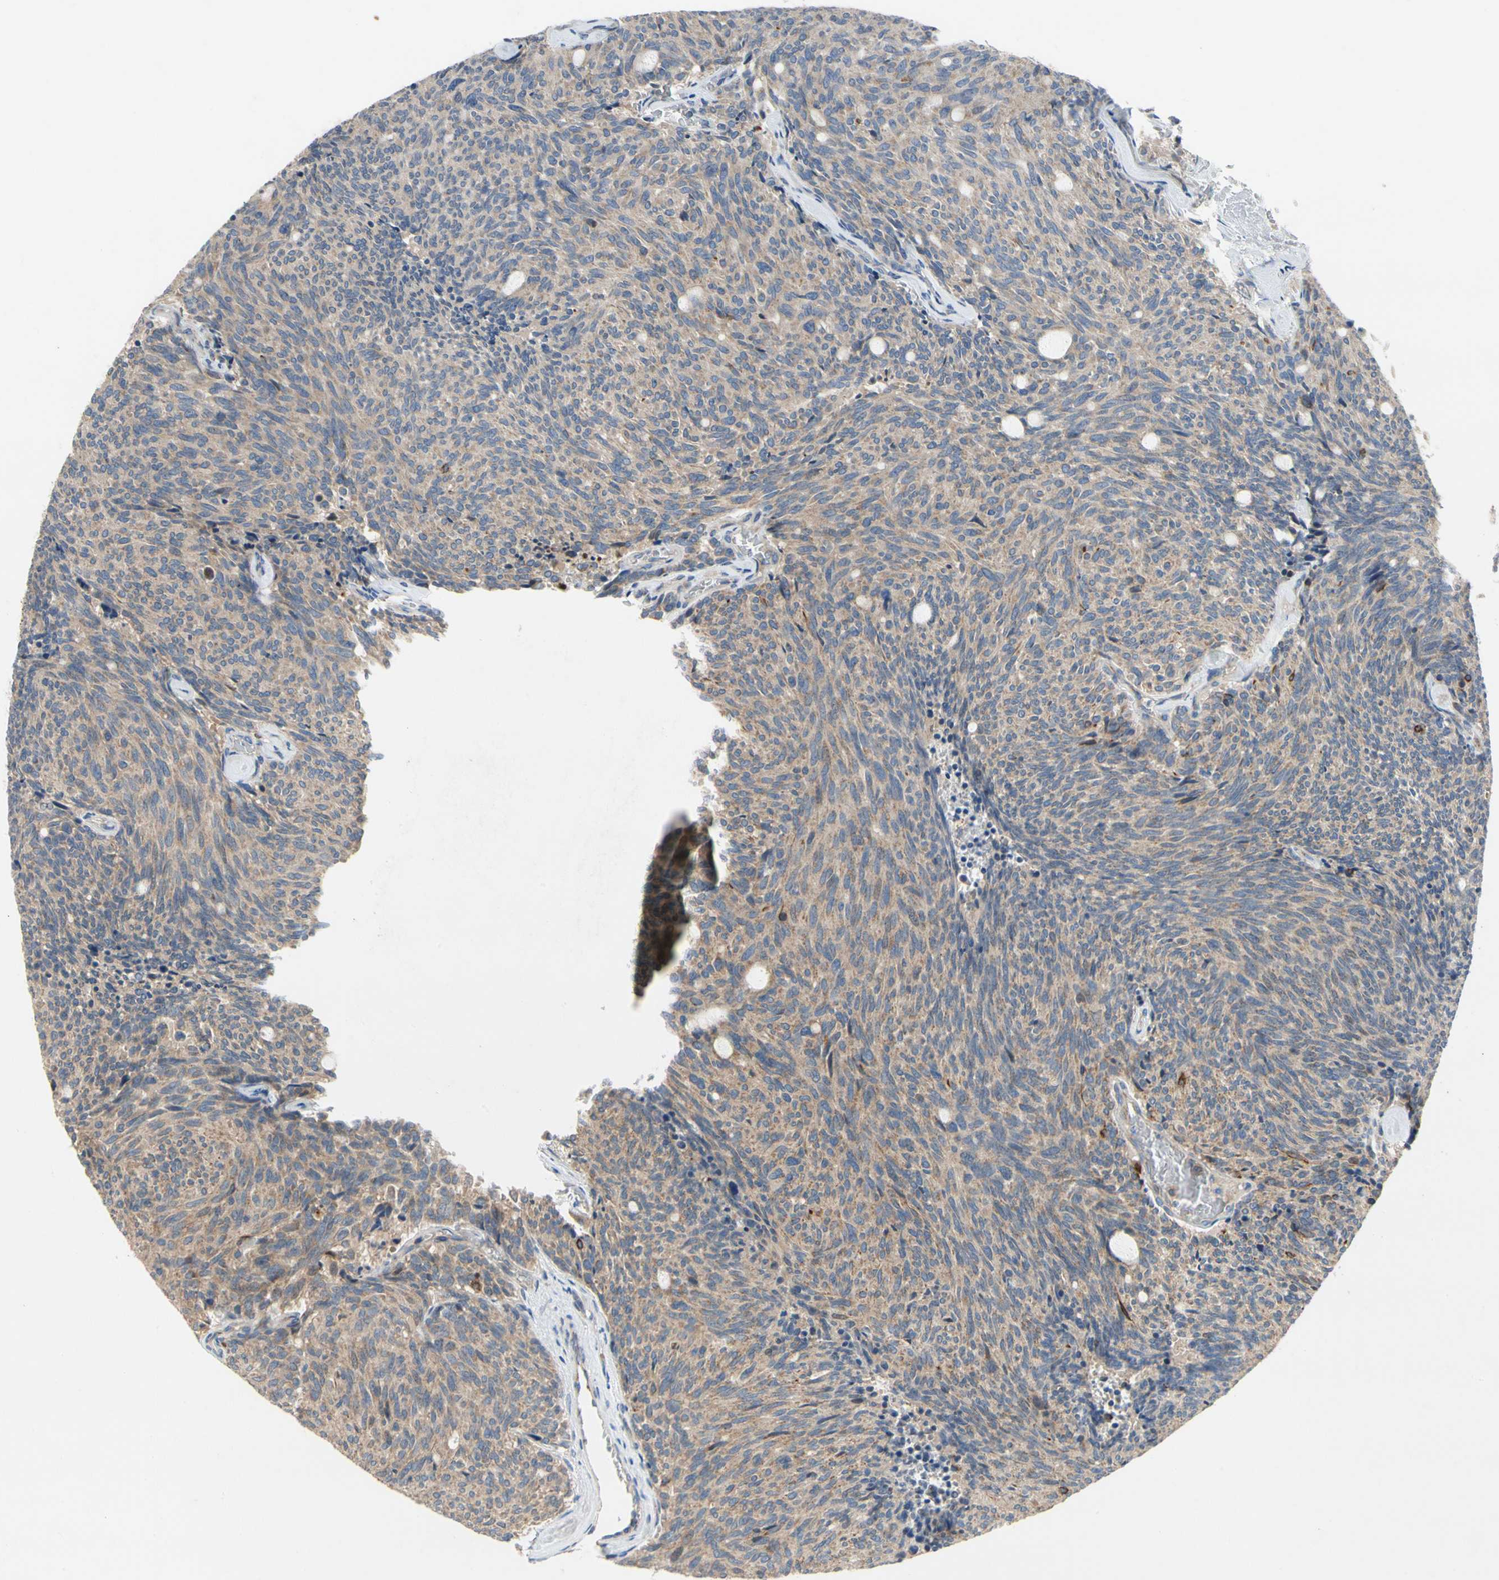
{"staining": {"intensity": "moderate", "quantity": ">75%", "location": "cytoplasmic/membranous"}, "tissue": "carcinoid", "cell_type": "Tumor cells", "image_type": "cancer", "snomed": [{"axis": "morphology", "description": "Carcinoid, malignant, NOS"}, {"axis": "topography", "description": "Pancreas"}], "caption": "Malignant carcinoid tissue demonstrates moderate cytoplasmic/membranous staining in about >75% of tumor cells", "gene": "KLHDC8B", "patient": {"sex": "female", "age": 54}}